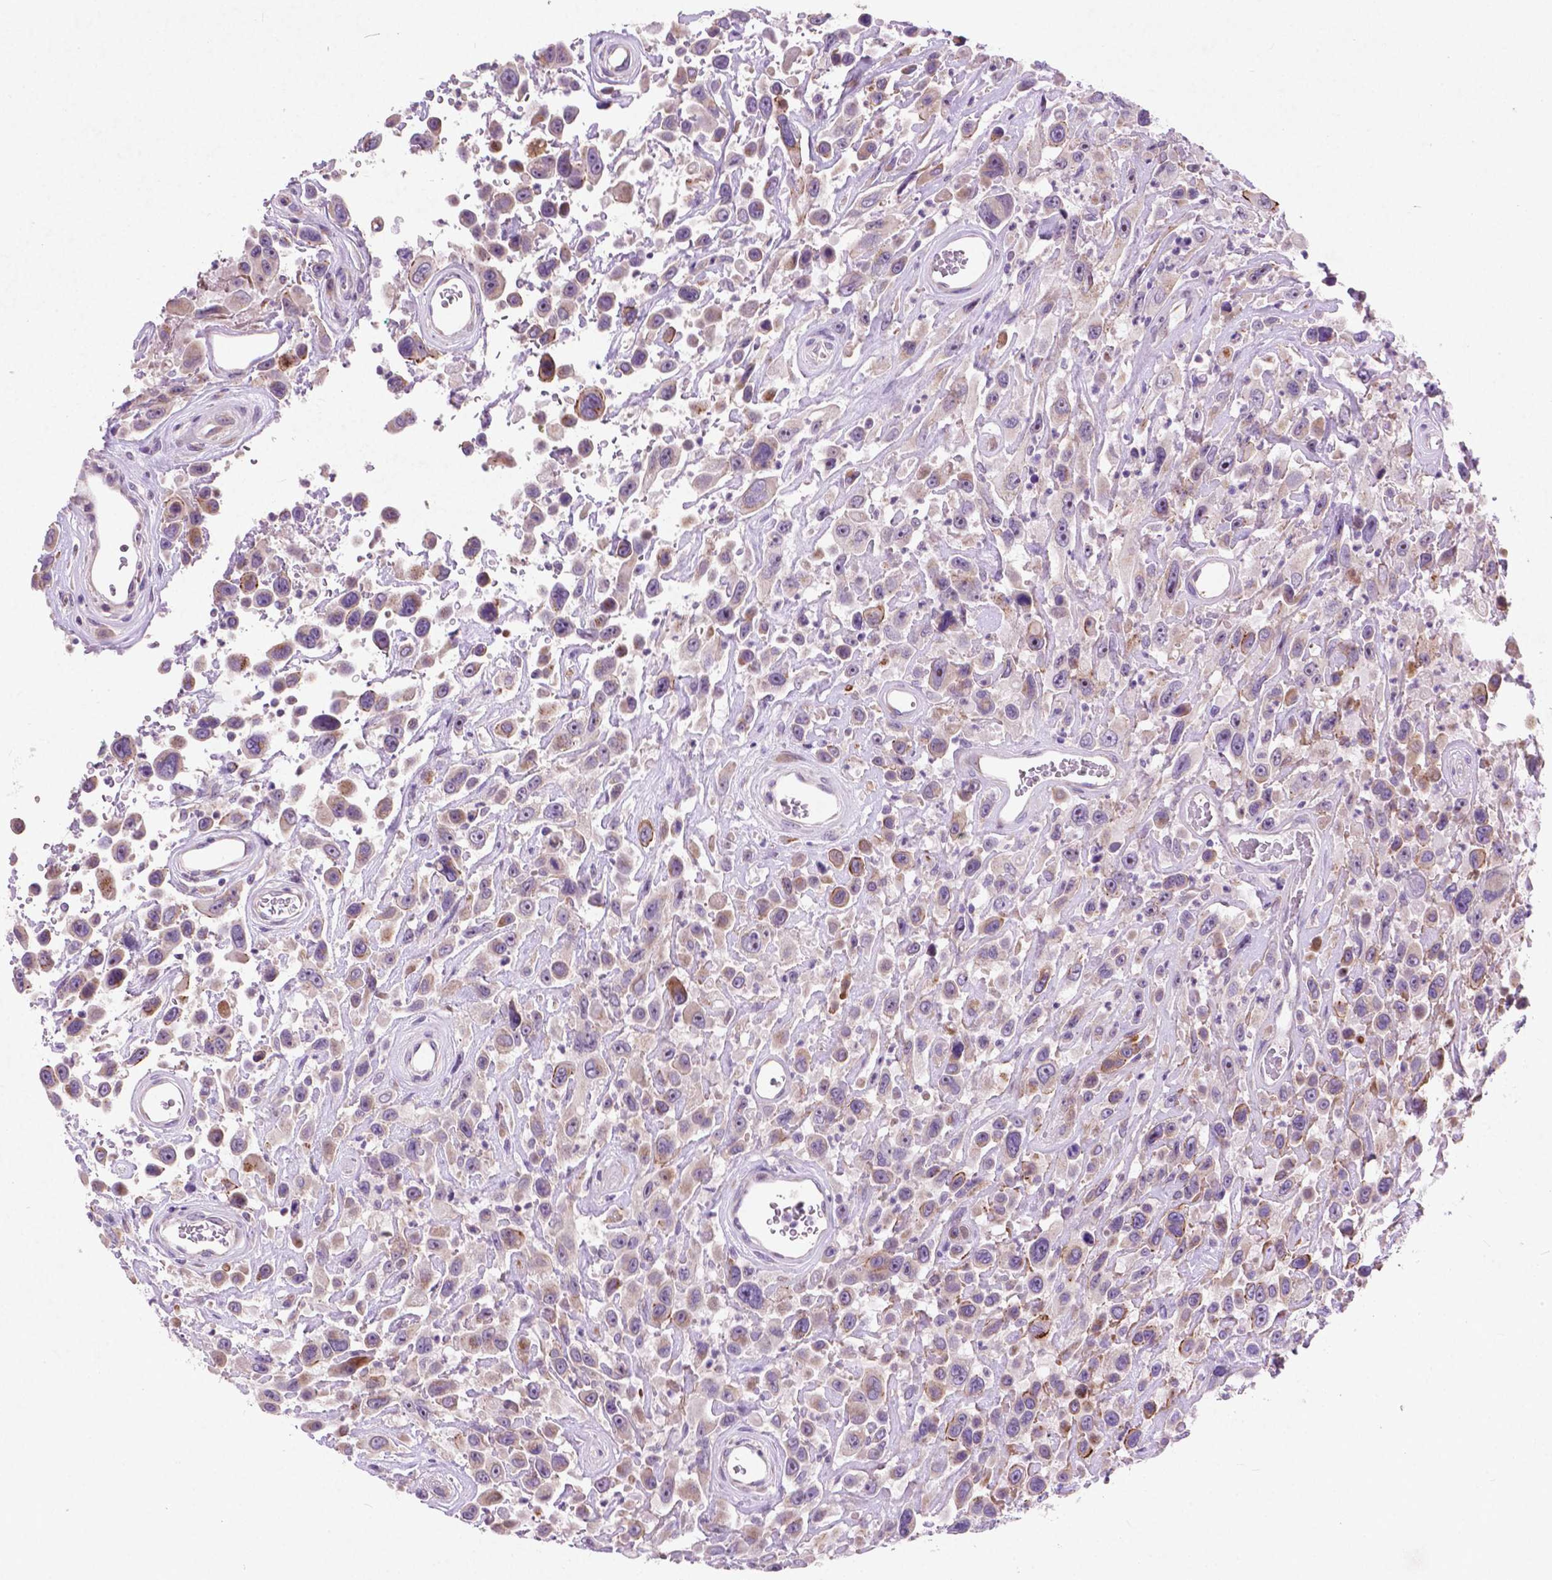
{"staining": {"intensity": "weak", "quantity": "<25%", "location": "cytoplasmic/membranous"}, "tissue": "urothelial cancer", "cell_type": "Tumor cells", "image_type": "cancer", "snomed": [{"axis": "morphology", "description": "Urothelial carcinoma, High grade"}, {"axis": "topography", "description": "Urinary bladder"}], "caption": "IHC of human urothelial carcinoma (high-grade) demonstrates no staining in tumor cells. (DAB immunohistochemistry (IHC), high magnification).", "gene": "ATG4D", "patient": {"sex": "male", "age": 53}}